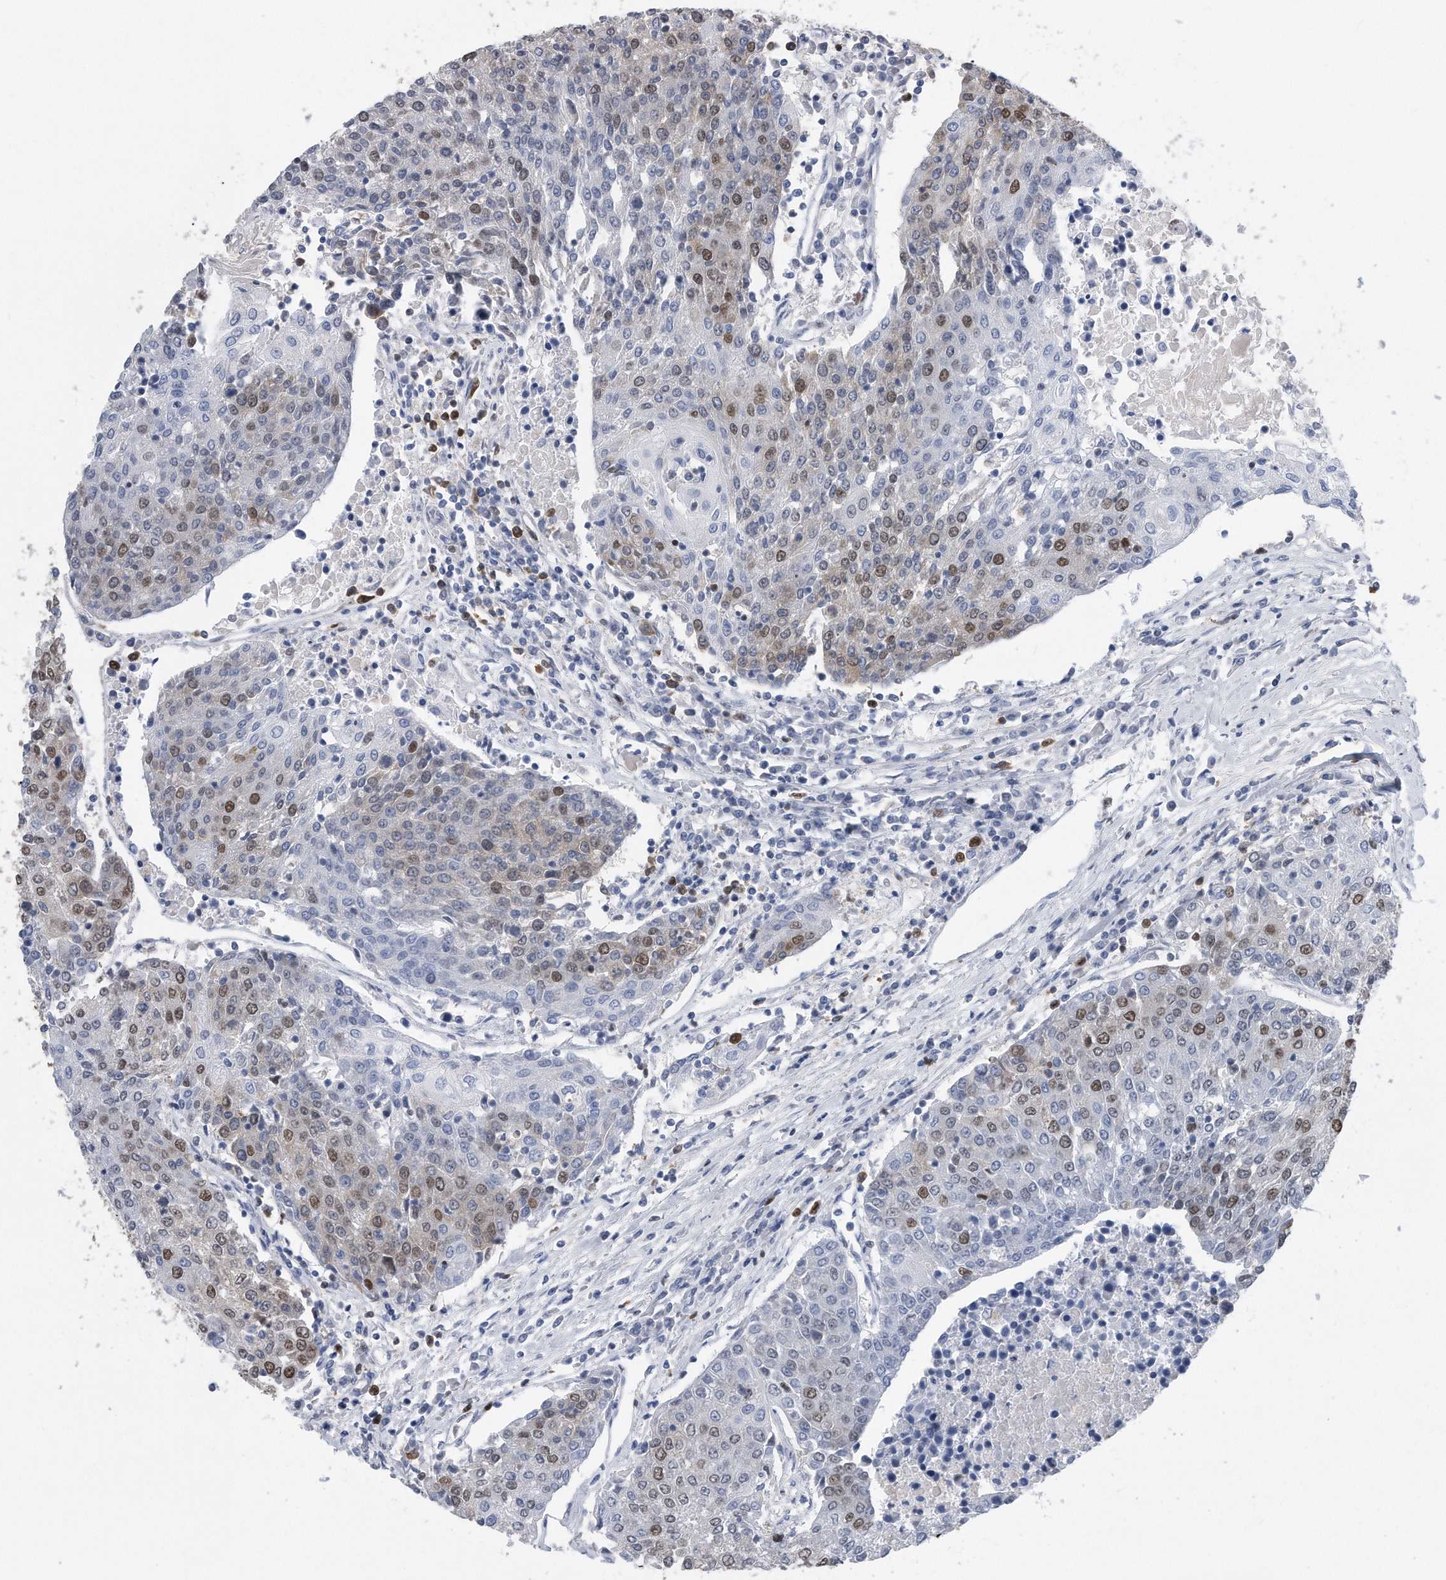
{"staining": {"intensity": "moderate", "quantity": "25%-75%", "location": "nuclear"}, "tissue": "urothelial cancer", "cell_type": "Tumor cells", "image_type": "cancer", "snomed": [{"axis": "morphology", "description": "Urothelial carcinoma, High grade"}, {"axis": "topography", "description": "Urinary bladder"}], "caption": "IHC staining of urothelial cancer, which reveals medium levels of moderate nuclear positivity in approximately 25%-75% of tumor cells indicating moderate nuclear protein staining. The staining was performed using DAB (3,3'-diaminobenzidine) (brown) for protein detection and nuclei were counterstained in hematoxylin (blue).", "gene": "PCNA", "patient": {"sex": "female", "age": 85}}